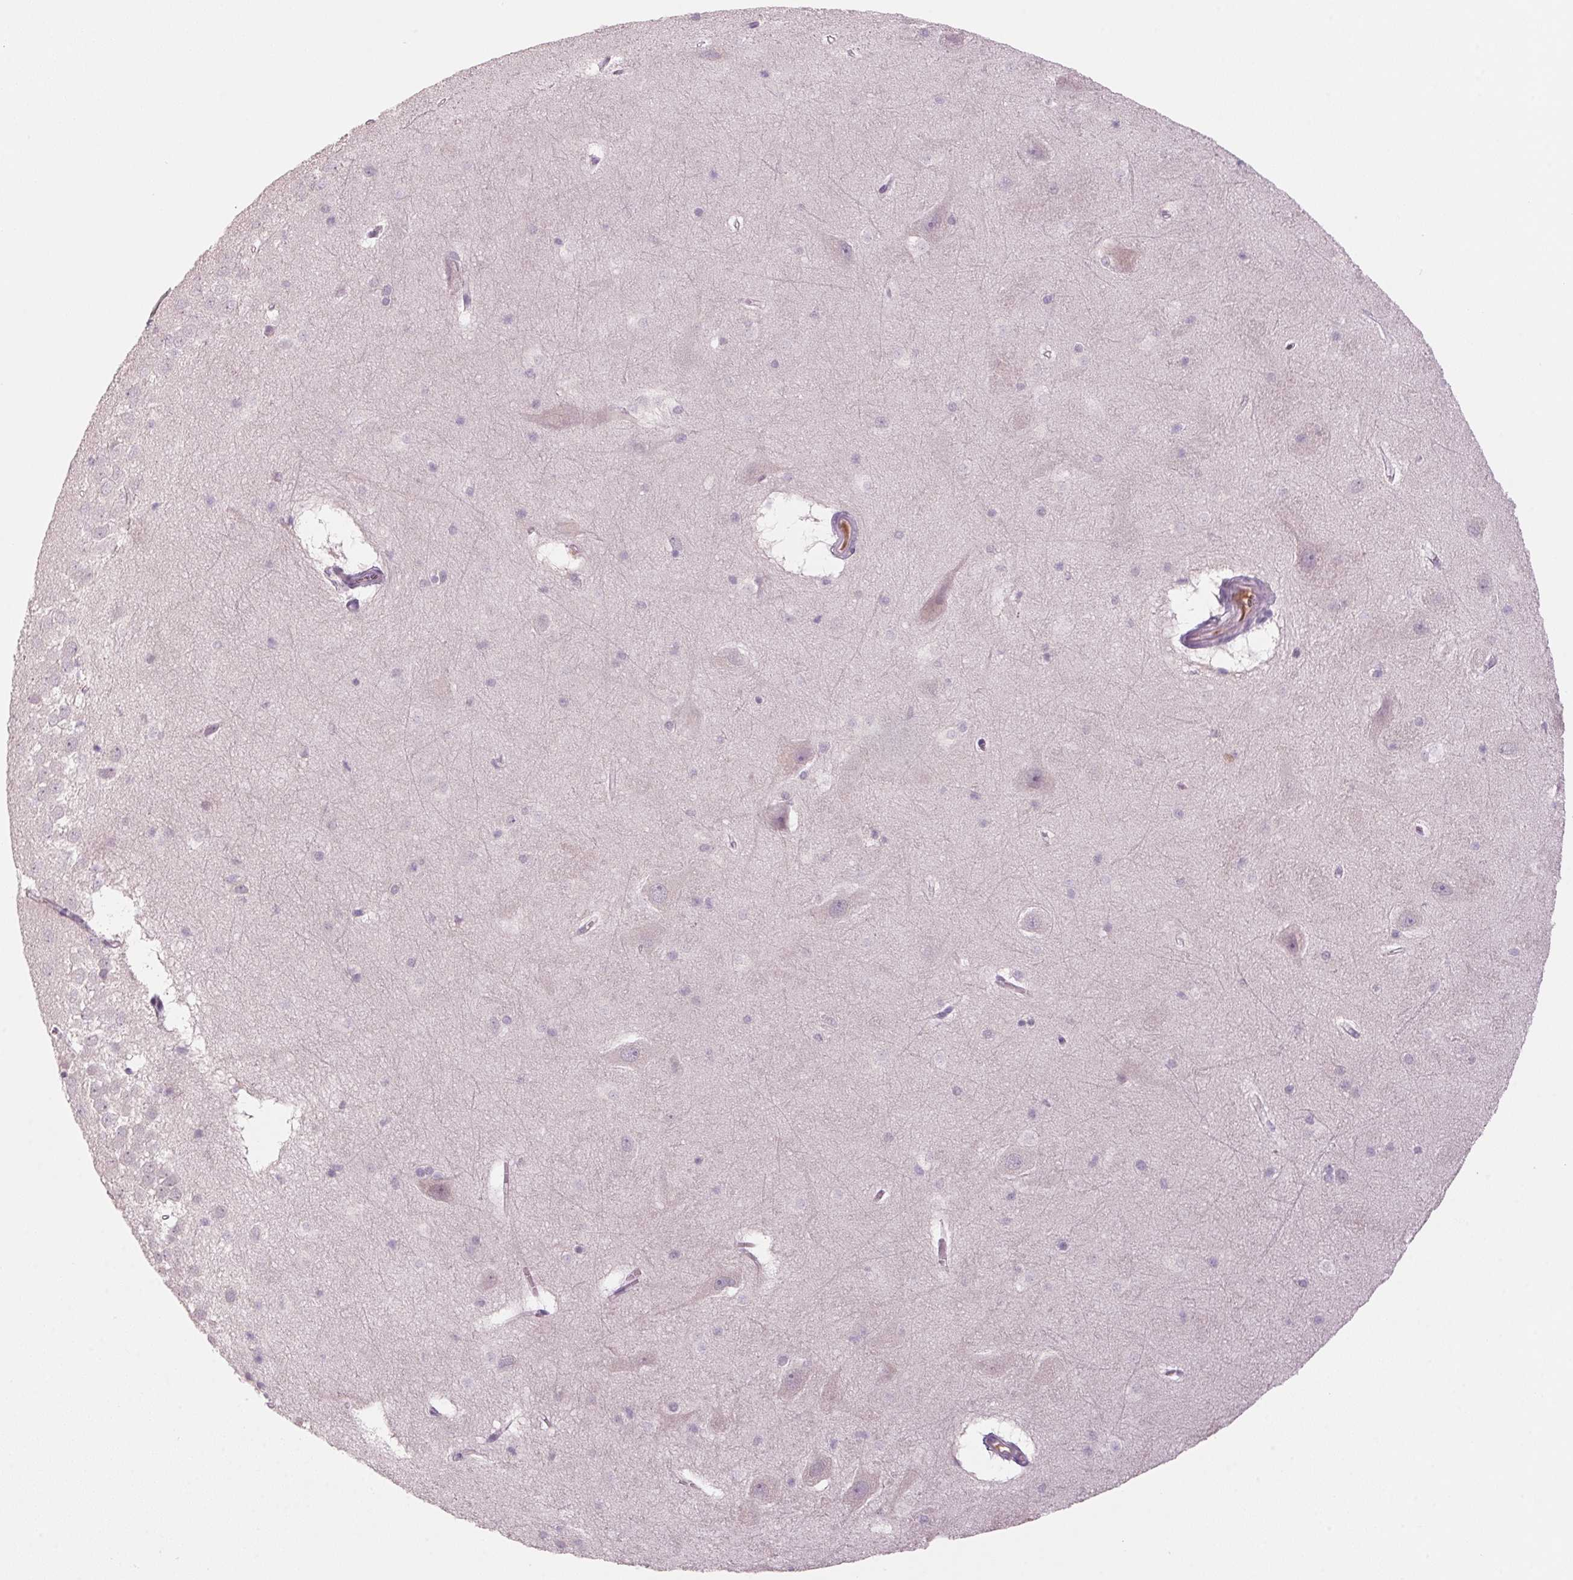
{"staining": {"intensity": "negative", "quantity": "none", "location": "none"}, "tissue": "hippocampus", "cell_type": "Glial cells", "image_type": "normal", "snomed": [{"axis": "morphology", "description": "Normal tissue, NOS"}, {"axis": "topography", "description": "Hippocampus"}], "caption": "IHC photomicrograph of unremarkable hippocampus: hippocampus stained with DAB reveals no significant protein expression in glial cells. (Immunohistochemistry, brightfield microscopy, high magnification).", "gene": "ADAM20", "patient": {"sex": "male", "age": 45}}